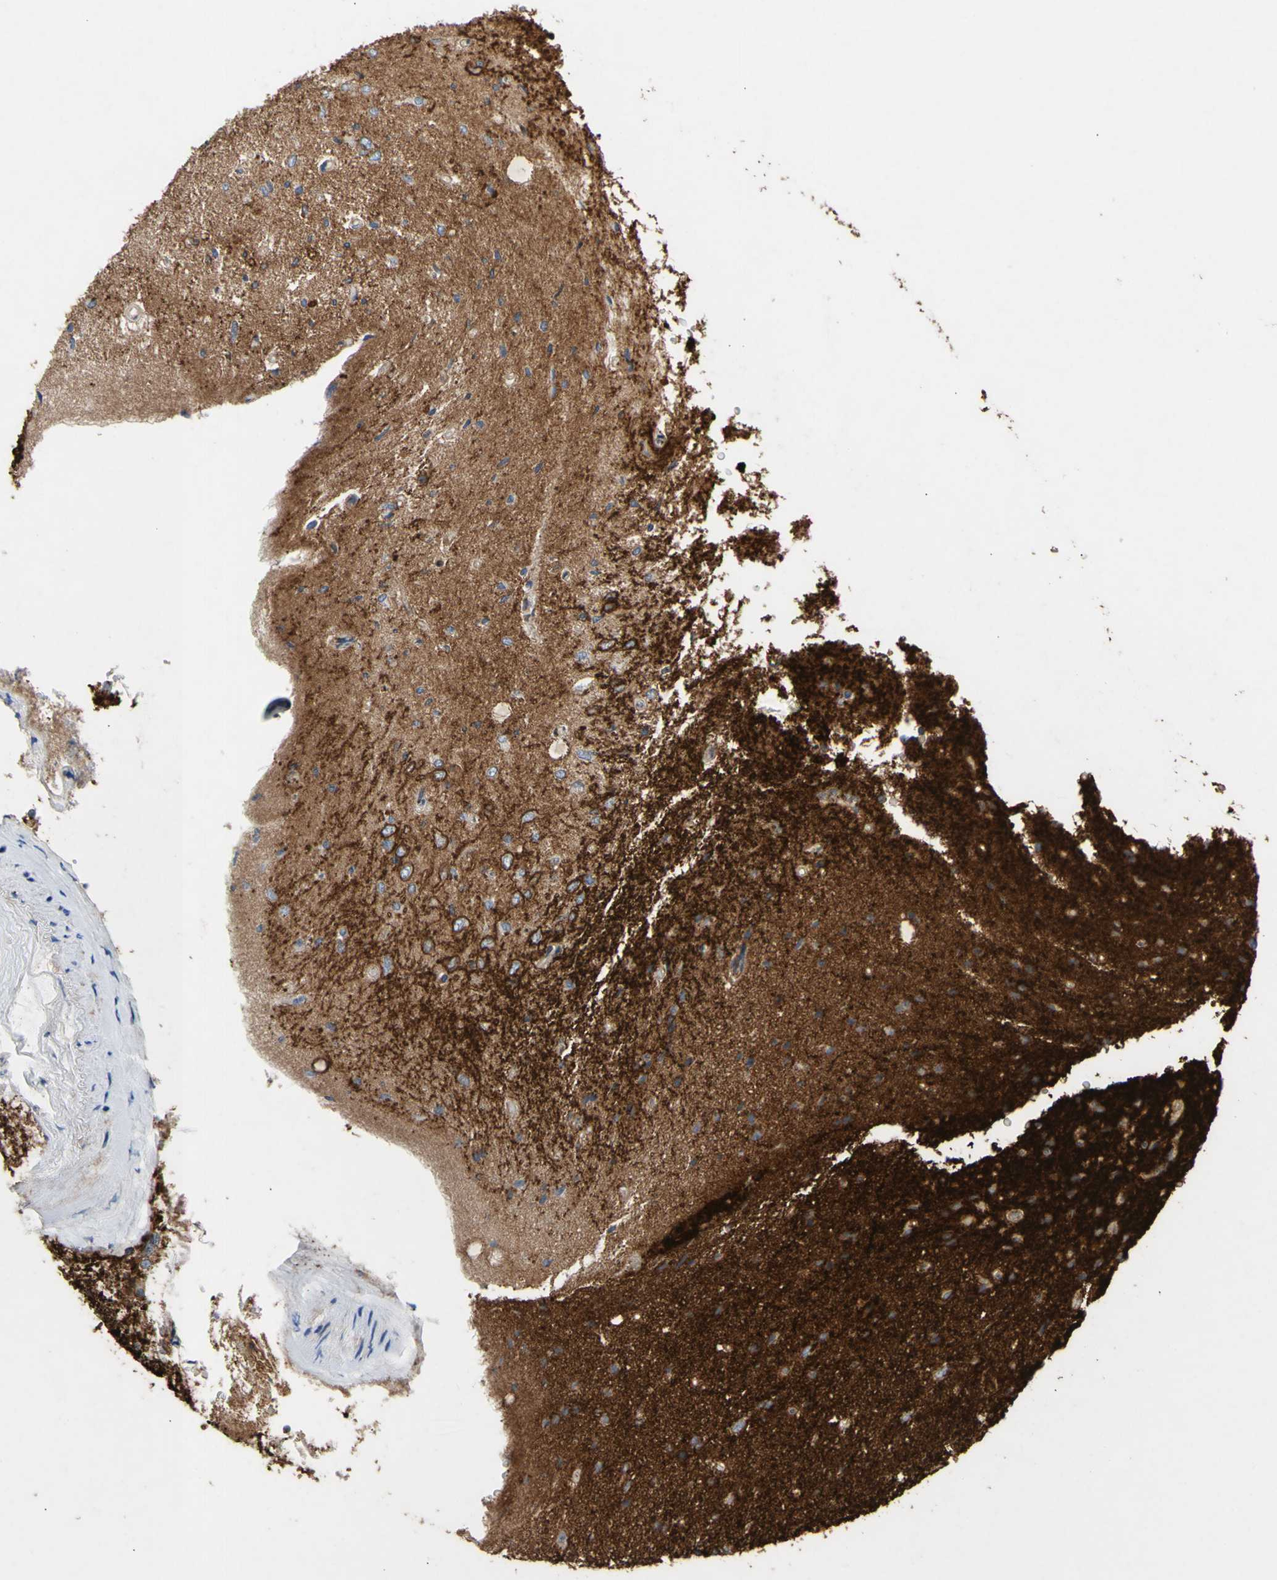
{"staining": {"intensity": "negative", "quantity": "none", "location": "none"}, "tissue": "glioma", "cell_type": "Tumor cells", "image_type": "cancer", "snomed": [{"axis": "morphology", "description": "Glioma, malignant, Low grade"}, {"axis": "topography", "description": "Brain"}], "caption": "Immunohistochemistry photomicrograph of human malignant glioma (low-grade) stained for a protein (brown), which reveals no positivity in tumor cells.", "gene": "ATP2A3", "patient": {"sex": "male", "age": 77}}